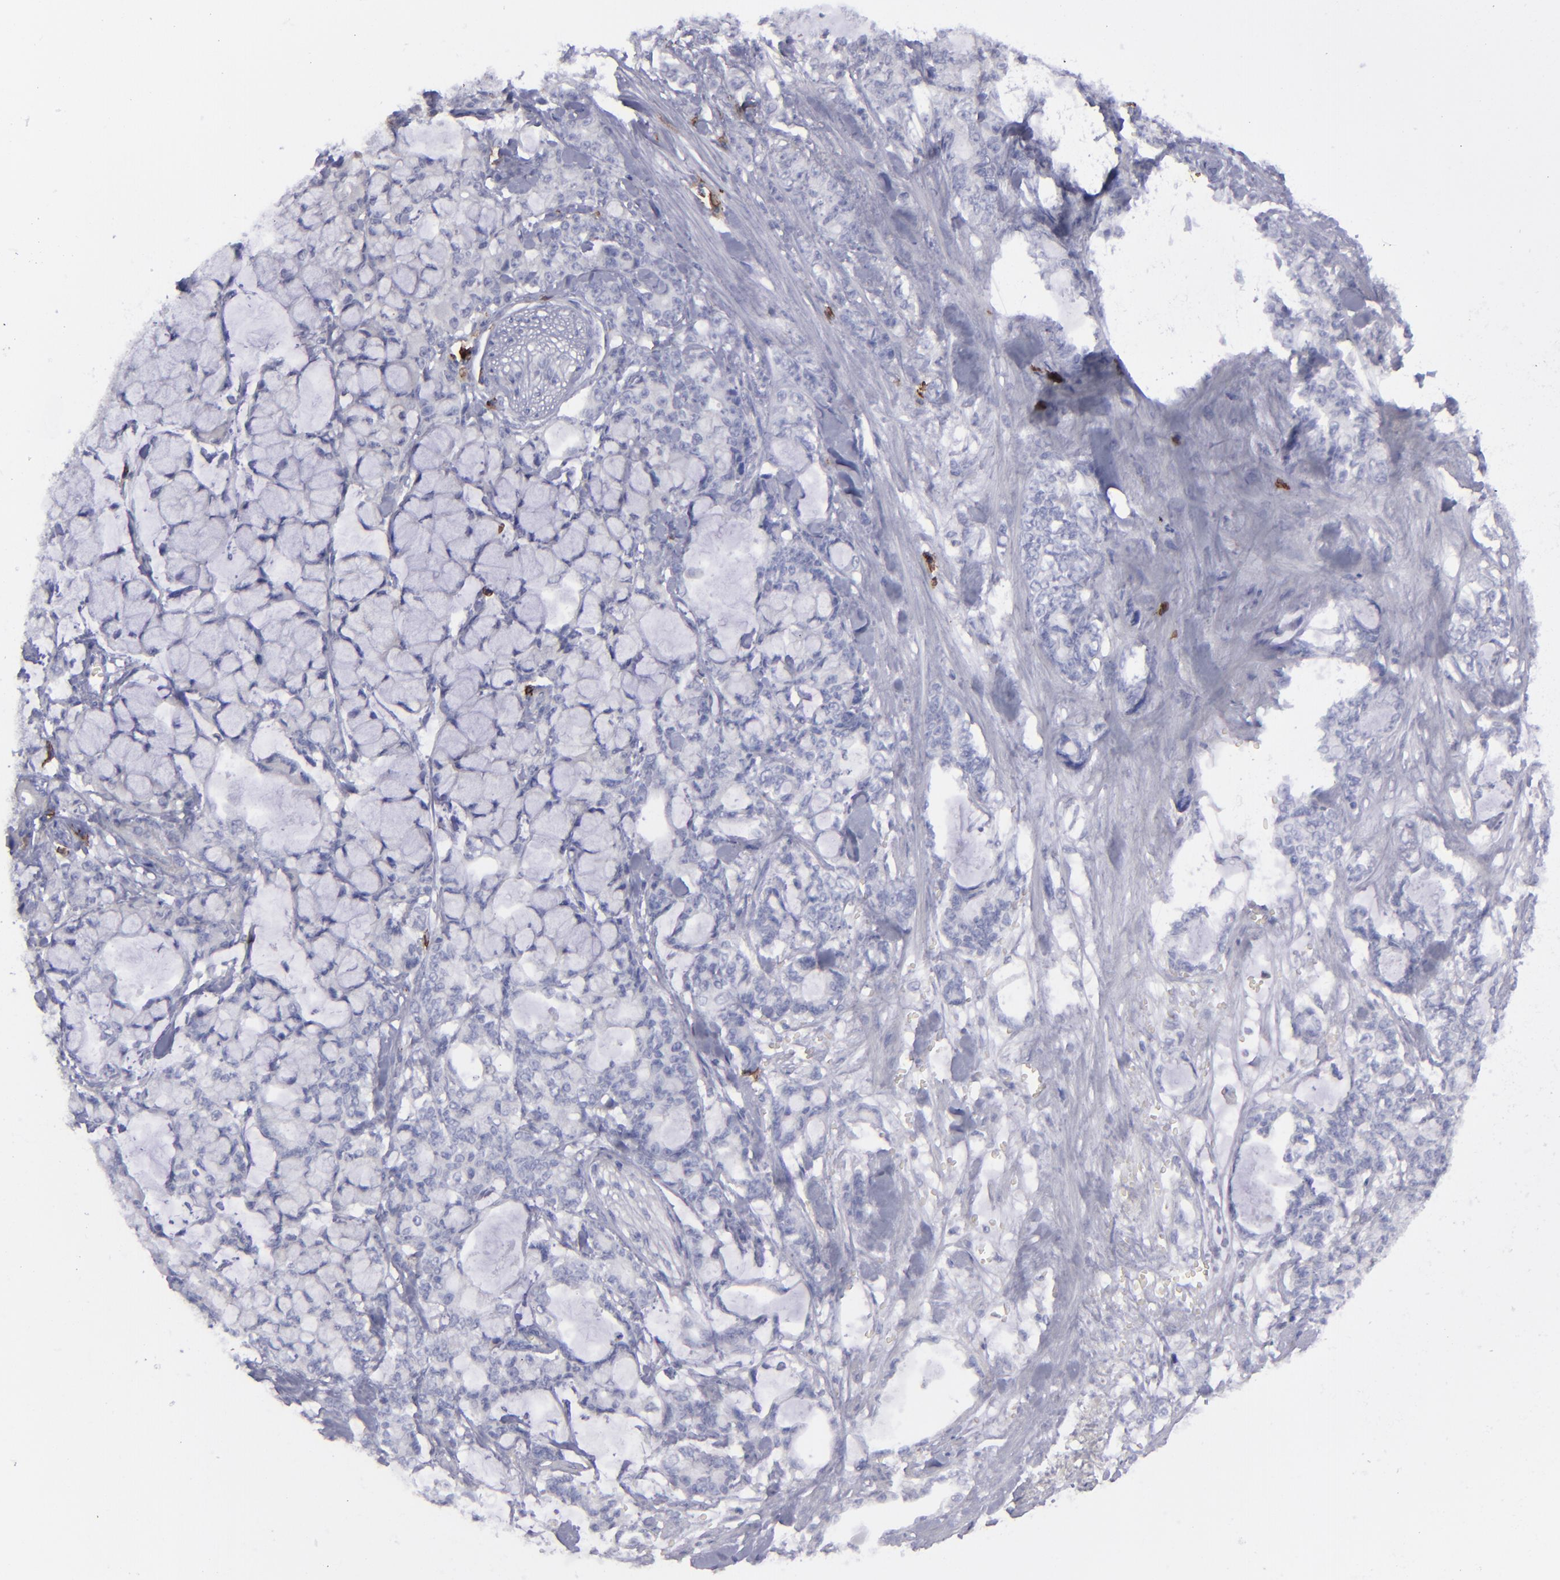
{"staining": {"intensity": "negative", "quantity": "none", "location": "none"}, "tissue": "pancreatic cancer", "cell_type": "Tumor cells", "image_type": "cancer", "snomed": [{"axis": "morphology", "description": "Adenocarcinoma, NOS"}, {"axis": "topography", "description": "Pancreas"}], "caption": "This histopathology image is of pancreatic adenocarcinoma stained with IHC to label a protein in brown with the nuclei are counter-stained blue. There is no positivity in tumor cells.", "gene": "CD27", "patient": {"sex": "female", "age": 73}}